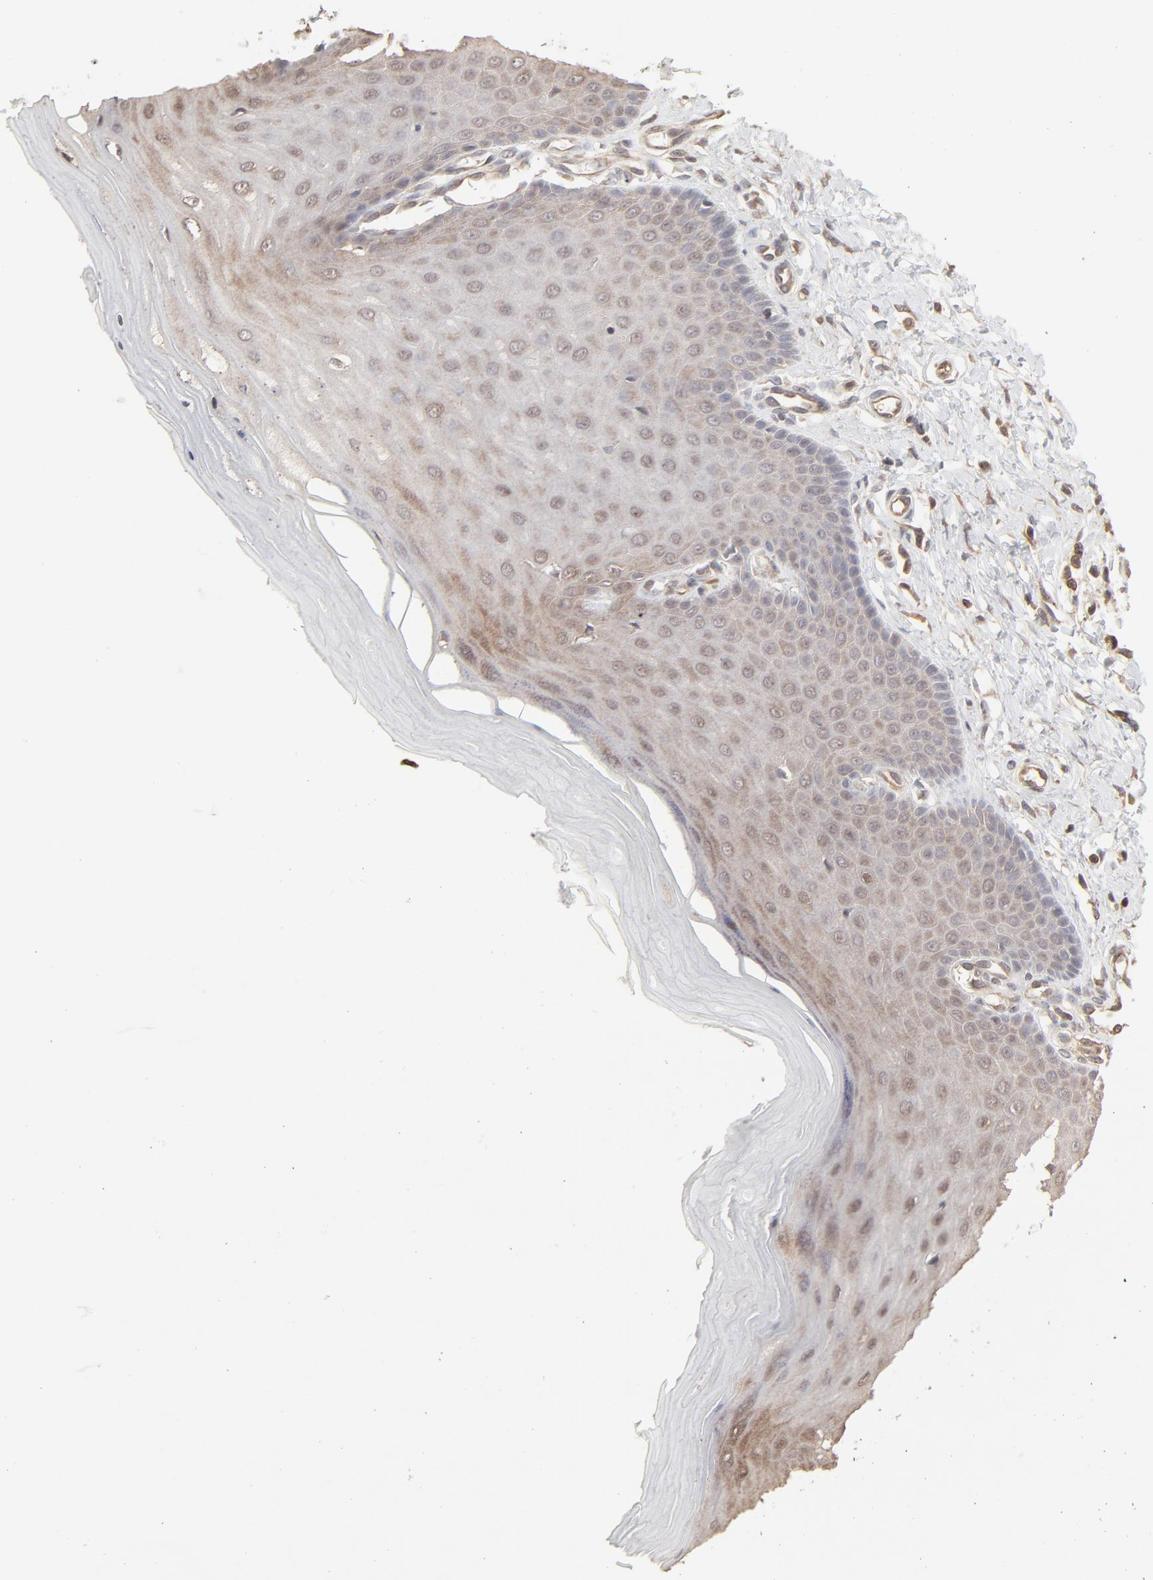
{"staining": {"intensity": "moderate", "quantity": ">75%", "location": "cytoplasmic/membranous"}, "tissue": "cervix", "cell_type": "Glandular cells", "image_type": "normal", "snomed": [{"axis": "morphology", "description": "Normal tissue, NOS"}, {"axis": "topography", "description": "Cervix"}], "caption": "Moderate cytoplasmic/membranous staining is appreciated in approximately >75% of glandular cells in benign cervix.", "gene": "PPP2CA", "patient": {"sex": "female", "age": 55}}